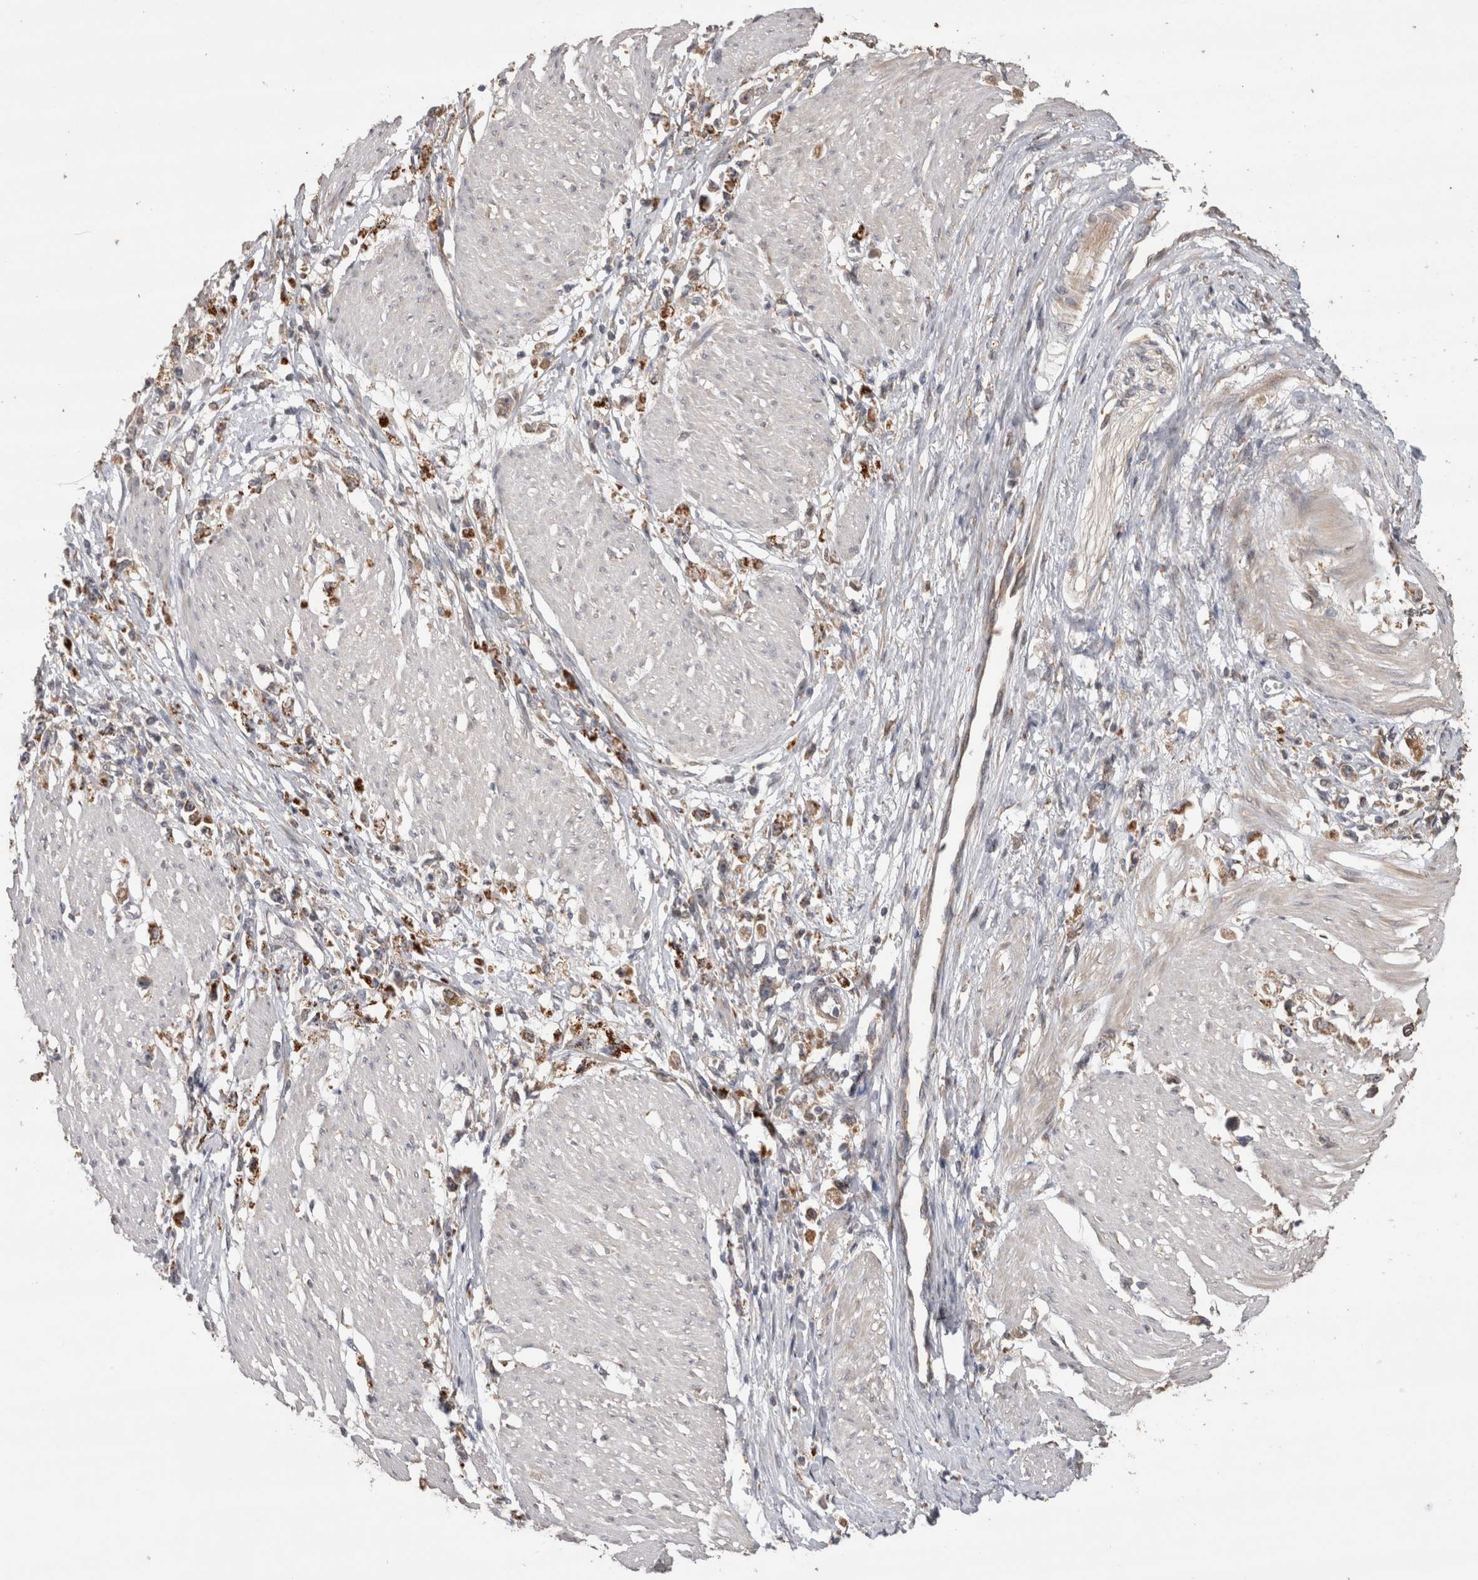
{"staining": {"intensity": "moderate", "quantity": ">75%", "location": "cytoplasmic/membranous"}, "tissue": "stomach cancer", "cell_type": "Tumor cells", "image_type": "cancer", "snomed": [{"axis": "morphology", "description": "Adenocarcinoma, NOS"}, {"axis": "topography", "description": "Stomach"}], "caption": "Stomach adenocarcinoma stained for a protein reveals moderate cytoplasmic/membranous positivity in tumor cells.", "gene": "TBCE", "patient": {"sex": "female", "age": 59}}